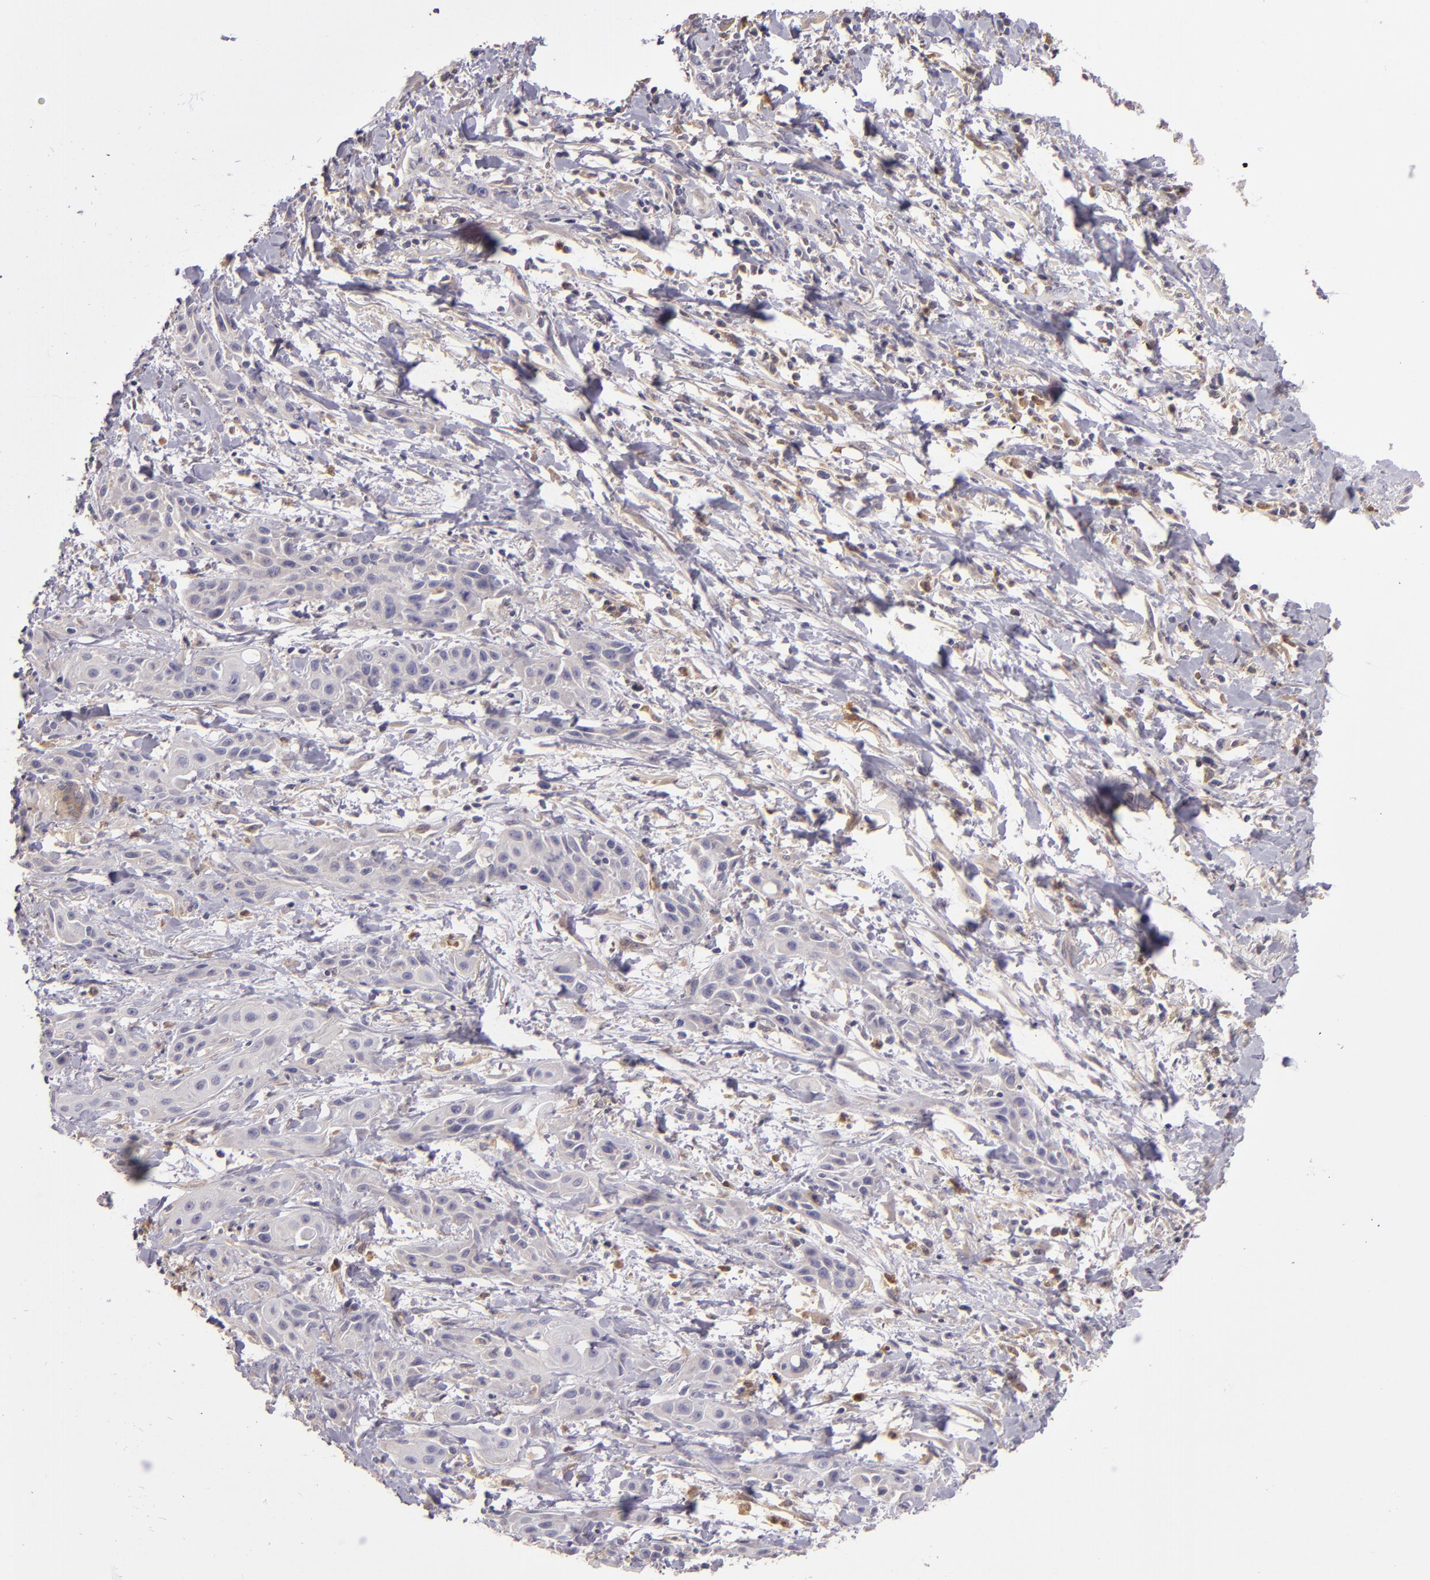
{"staining": {"intensity": "weak", "quantity": "<25%", "location": "cytoplasmic/membranous"}, "tissue": "skin cancer", "cell_type": "Tumor cells", "image_type": "cancer", "snomed": [{"axis": "morphology", "description": "Squamous cell carcinoma, NOS"}, {"axis": "topography", "description": "Skin"}, {"axis": "topography", "description": "Anal"}], "caption": "A high-resolution image shows IHC staining of skin cancer, which reveals no significant staining in tumor cells. The staining is performed using DAB brown chromogen with nuclei counter-stained in using hematoxylin.", "gene": "FHIT", "patient": {"sex": "male", "age": 64}}